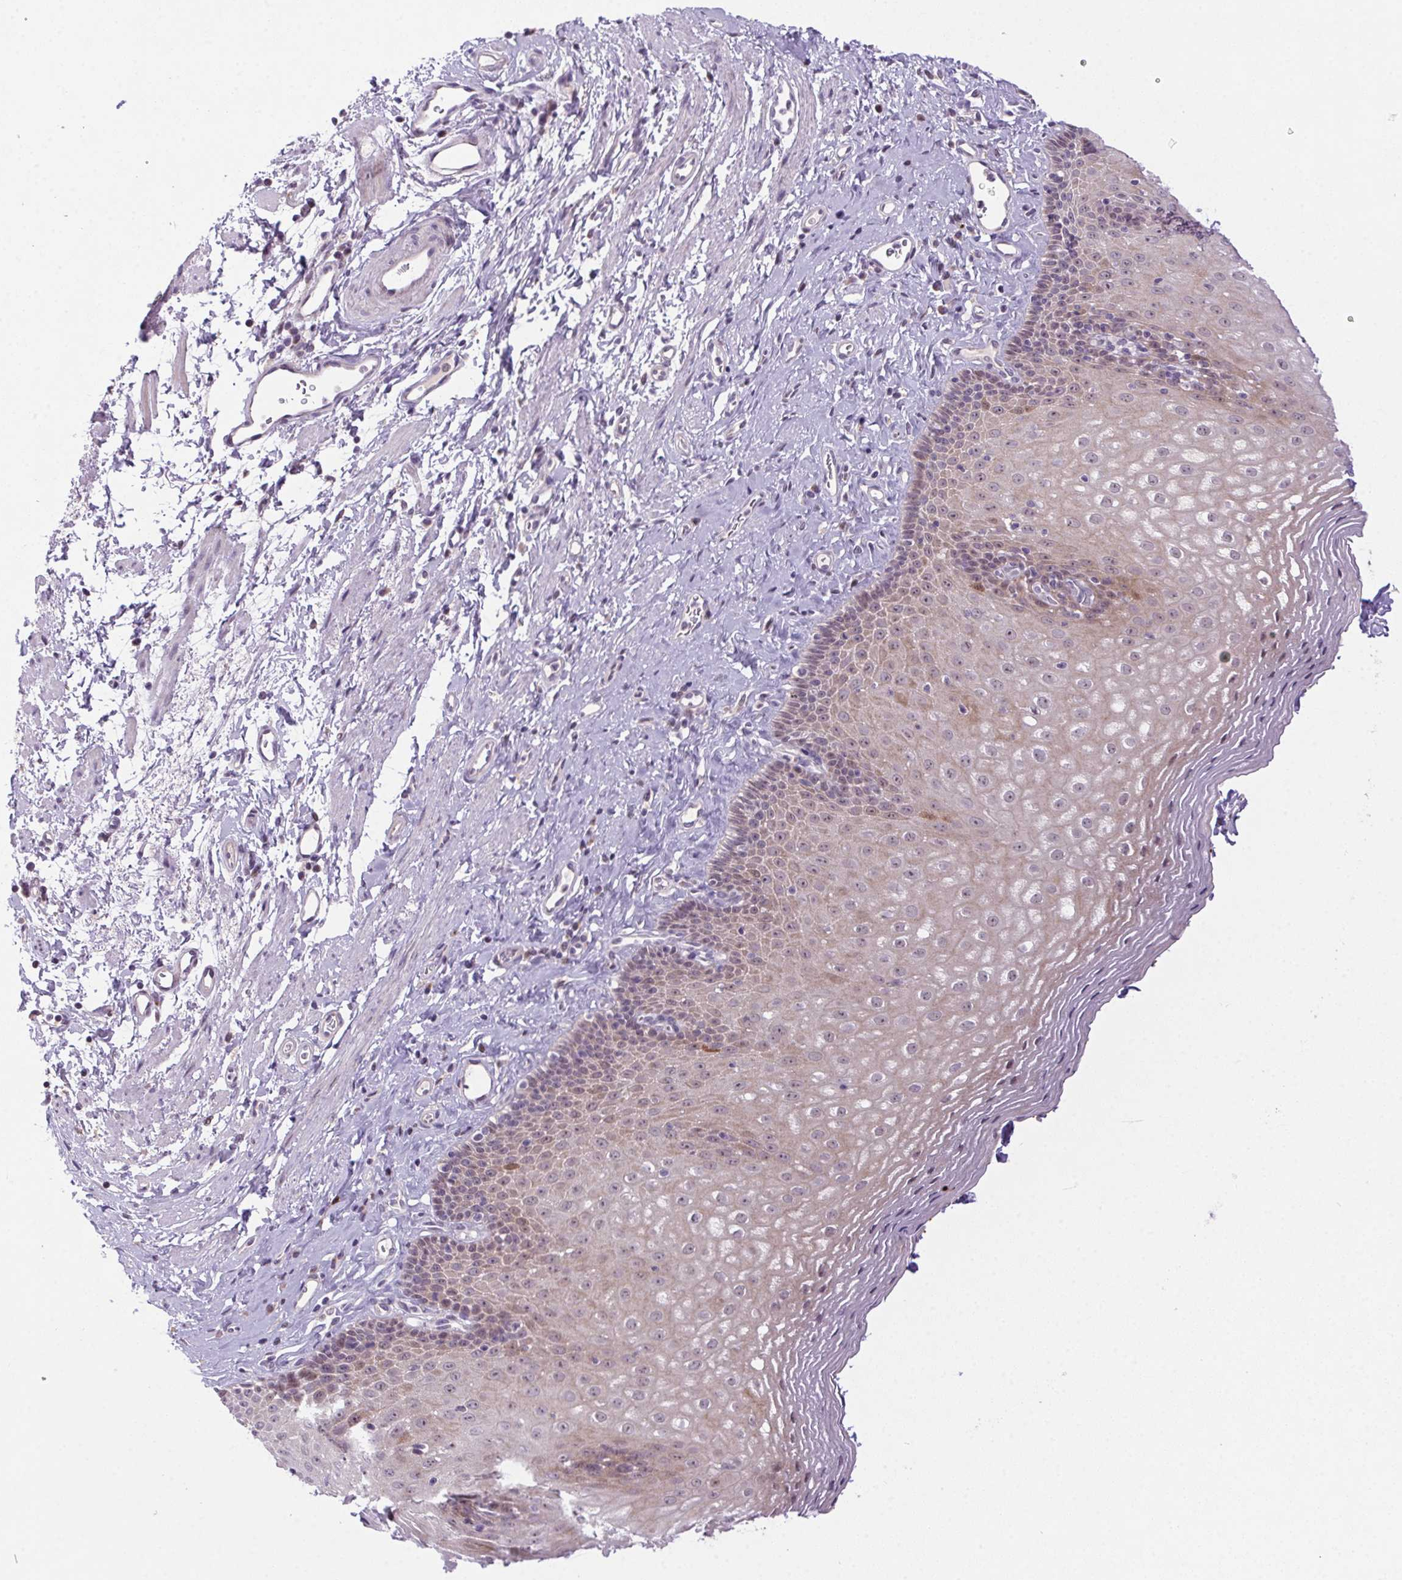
{"staining": {"intensity": "moderate", "quantity": "<25%", "location": "cytoplasmic/membranous,nuclear"}, "tissue": "esophagus", "cell_type": "Squamous epithelial cells", "image_type": "normal", "snomed": [{"axis": "morphology", "description": "Normal tissue, NOS"}, {"axis": "topography", "description": "Esophagus"}], "caption": "Immunohistochemical staining of unremarkable human esophagus demonstrates <25% levels of moderate cytoplasmic/membranous,nuclear protein positivity in about <25% of squamous epithelial cells.", "gene": "LRRTM1", "patient": {"sex": "female", "age": 68}}